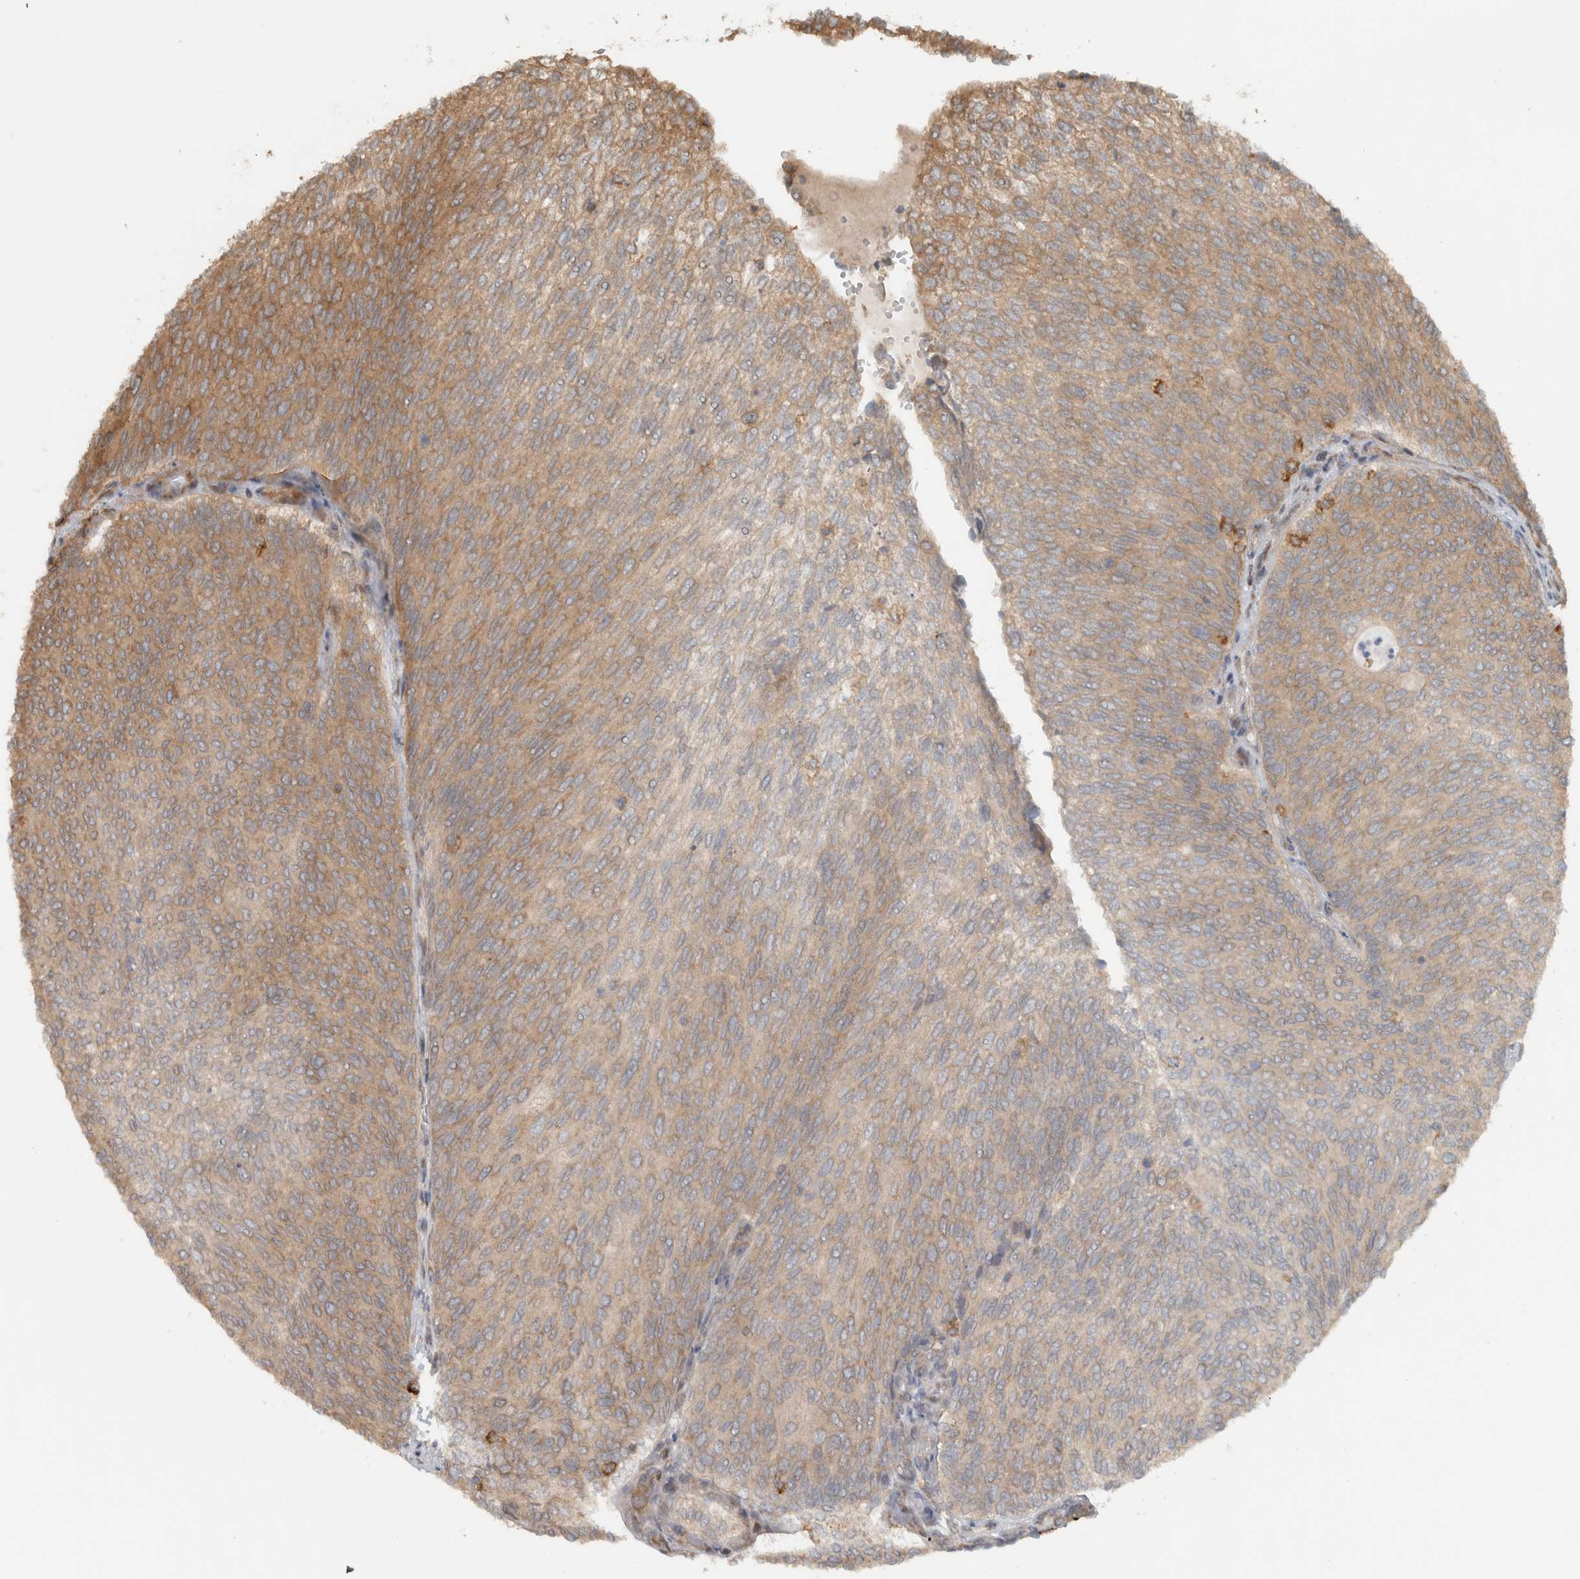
{"staining": {"intensity": "moderate", "quantity": ">75%", "location": "cytoplasmic/membranous"}, "tissue": "urothelial cancer", "cell_type": "Tumor cells", "image_type": "cancer", "snomed": [{"axis": "morphology", "description": "Urothelial carcinoma, Low grade"}, {"axis": "topography", "description": "Urinary bladder"}], "caption": "This is an image of IHC staining of urothelial cancer, which shows moderate staining in the cytoplasmic/membranous of tumor cells.", "gene": "CNTROB", "patient": {"sex": "female", "age": 79}}